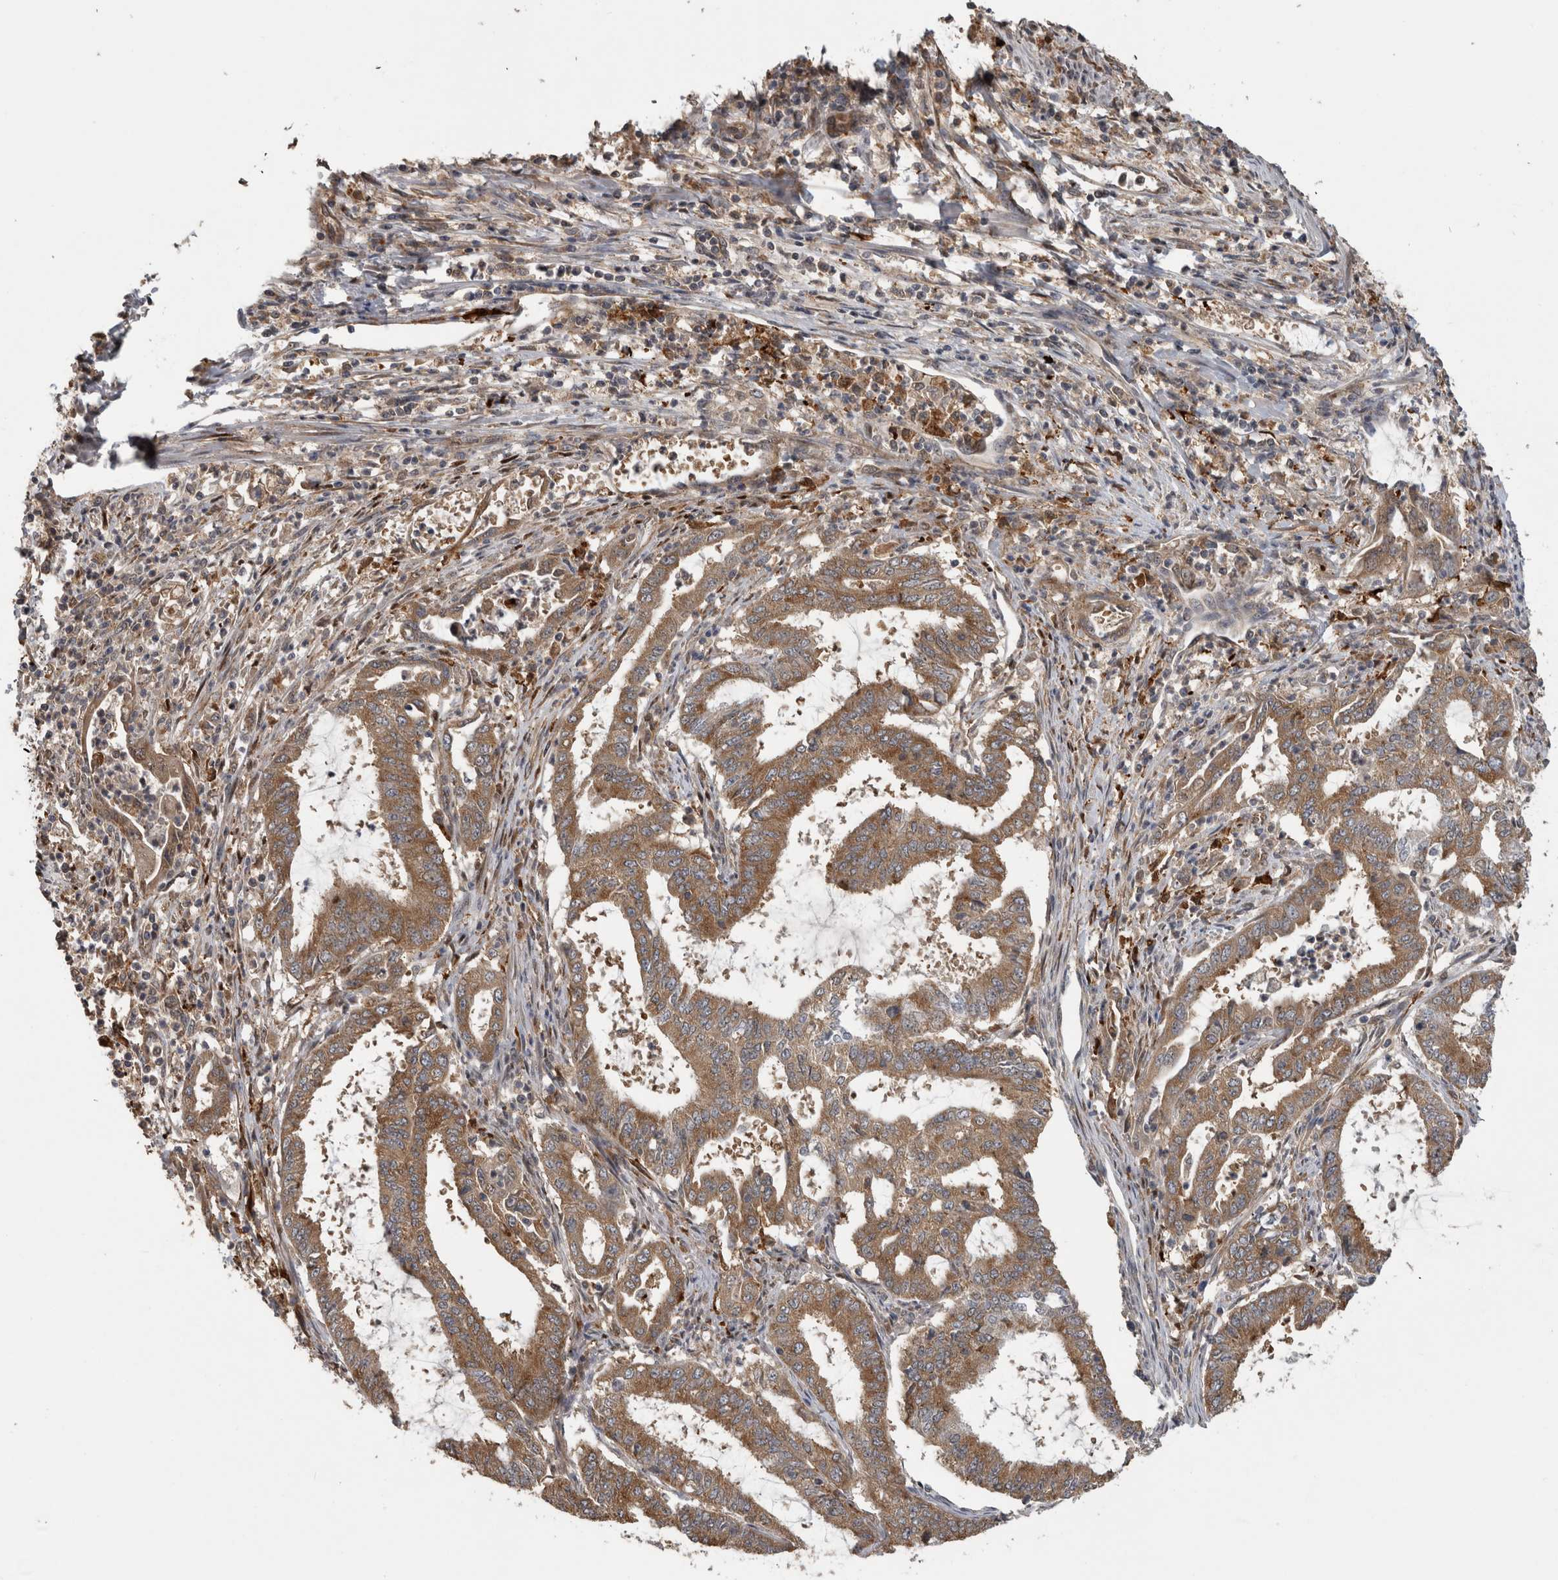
{"staining": {"intensity": "moderate", "quantity": ">75%", "location": "cytoplasmic/membranous"}, "tissue": "endometrial cancer", "cell_type": "Tumor cells", "image_type": "cancer", "snomed": [{"axis": "morphology", "description": "Adenocarcinoma, NOS"}, {"axis": "topography", "description": "Endometrium"}], "caption": "Adenocarcinoma (endometrial) stained with immunohistochemistry (IHC) displays moderate cytoplasmic/membranous expression in about >75% of tumor cells.", "gene": "ATXN2", "patient": {"sex": "female", "age": 51}}